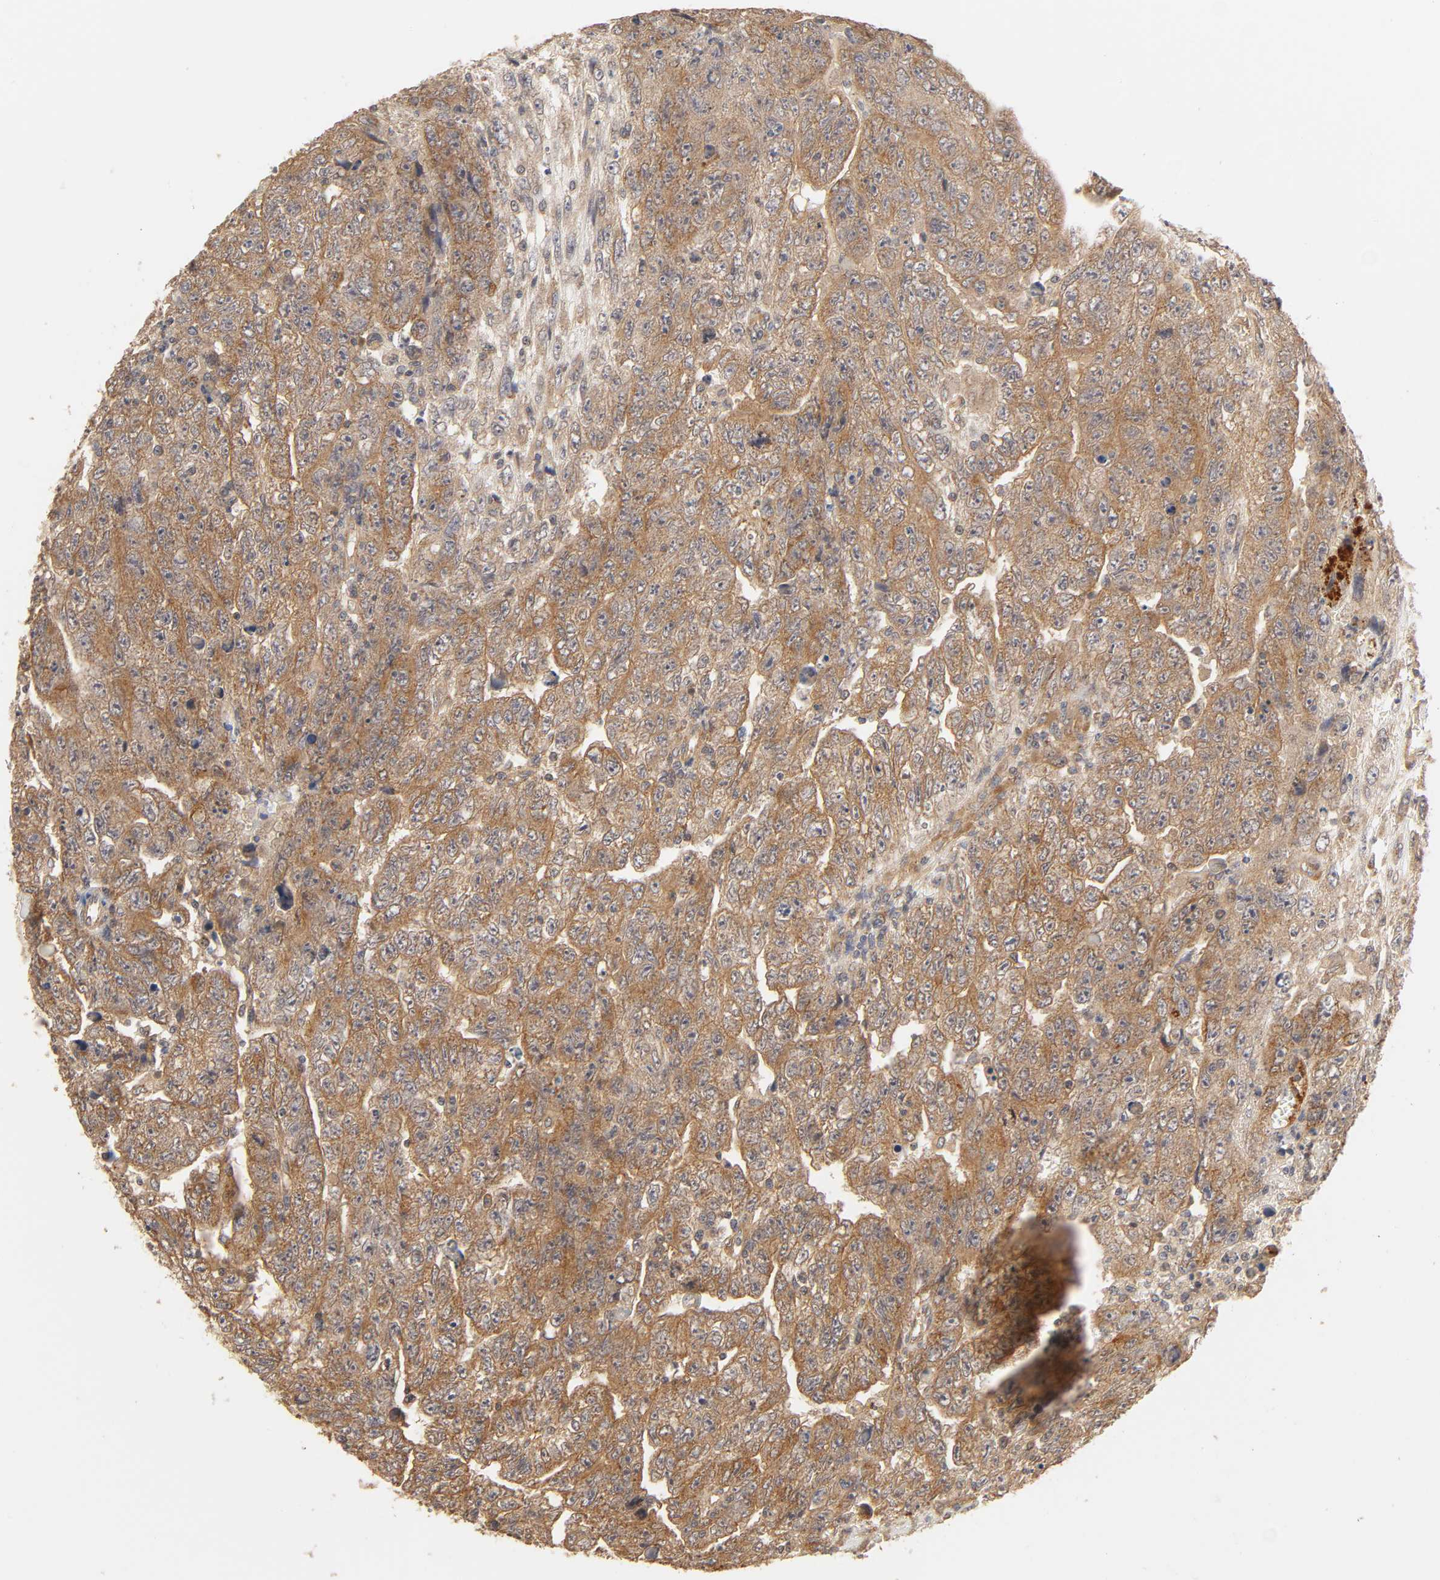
{"staining": {"intensity": "strong", "quantity": ">75%", "location": "cytoplasmic/membranous"}, "tissue": "testis cancer", "cell_type": "Tumor cells", "image_type": "cancer", "snomed": [{"axis": "morphology", "description": "Carcinoma, Embryonal, NOS"}, {"axis": "topography", "description": "Testis"}], "caption": "Protein positivity by immunohistochemistry shows strong cytoplasmic/membranous expression in about >75% of tumor cells in testis cancer (embryonal carcinoma).", "gene": "EPS8", "patient": {"sex": "male", "age": 28}}